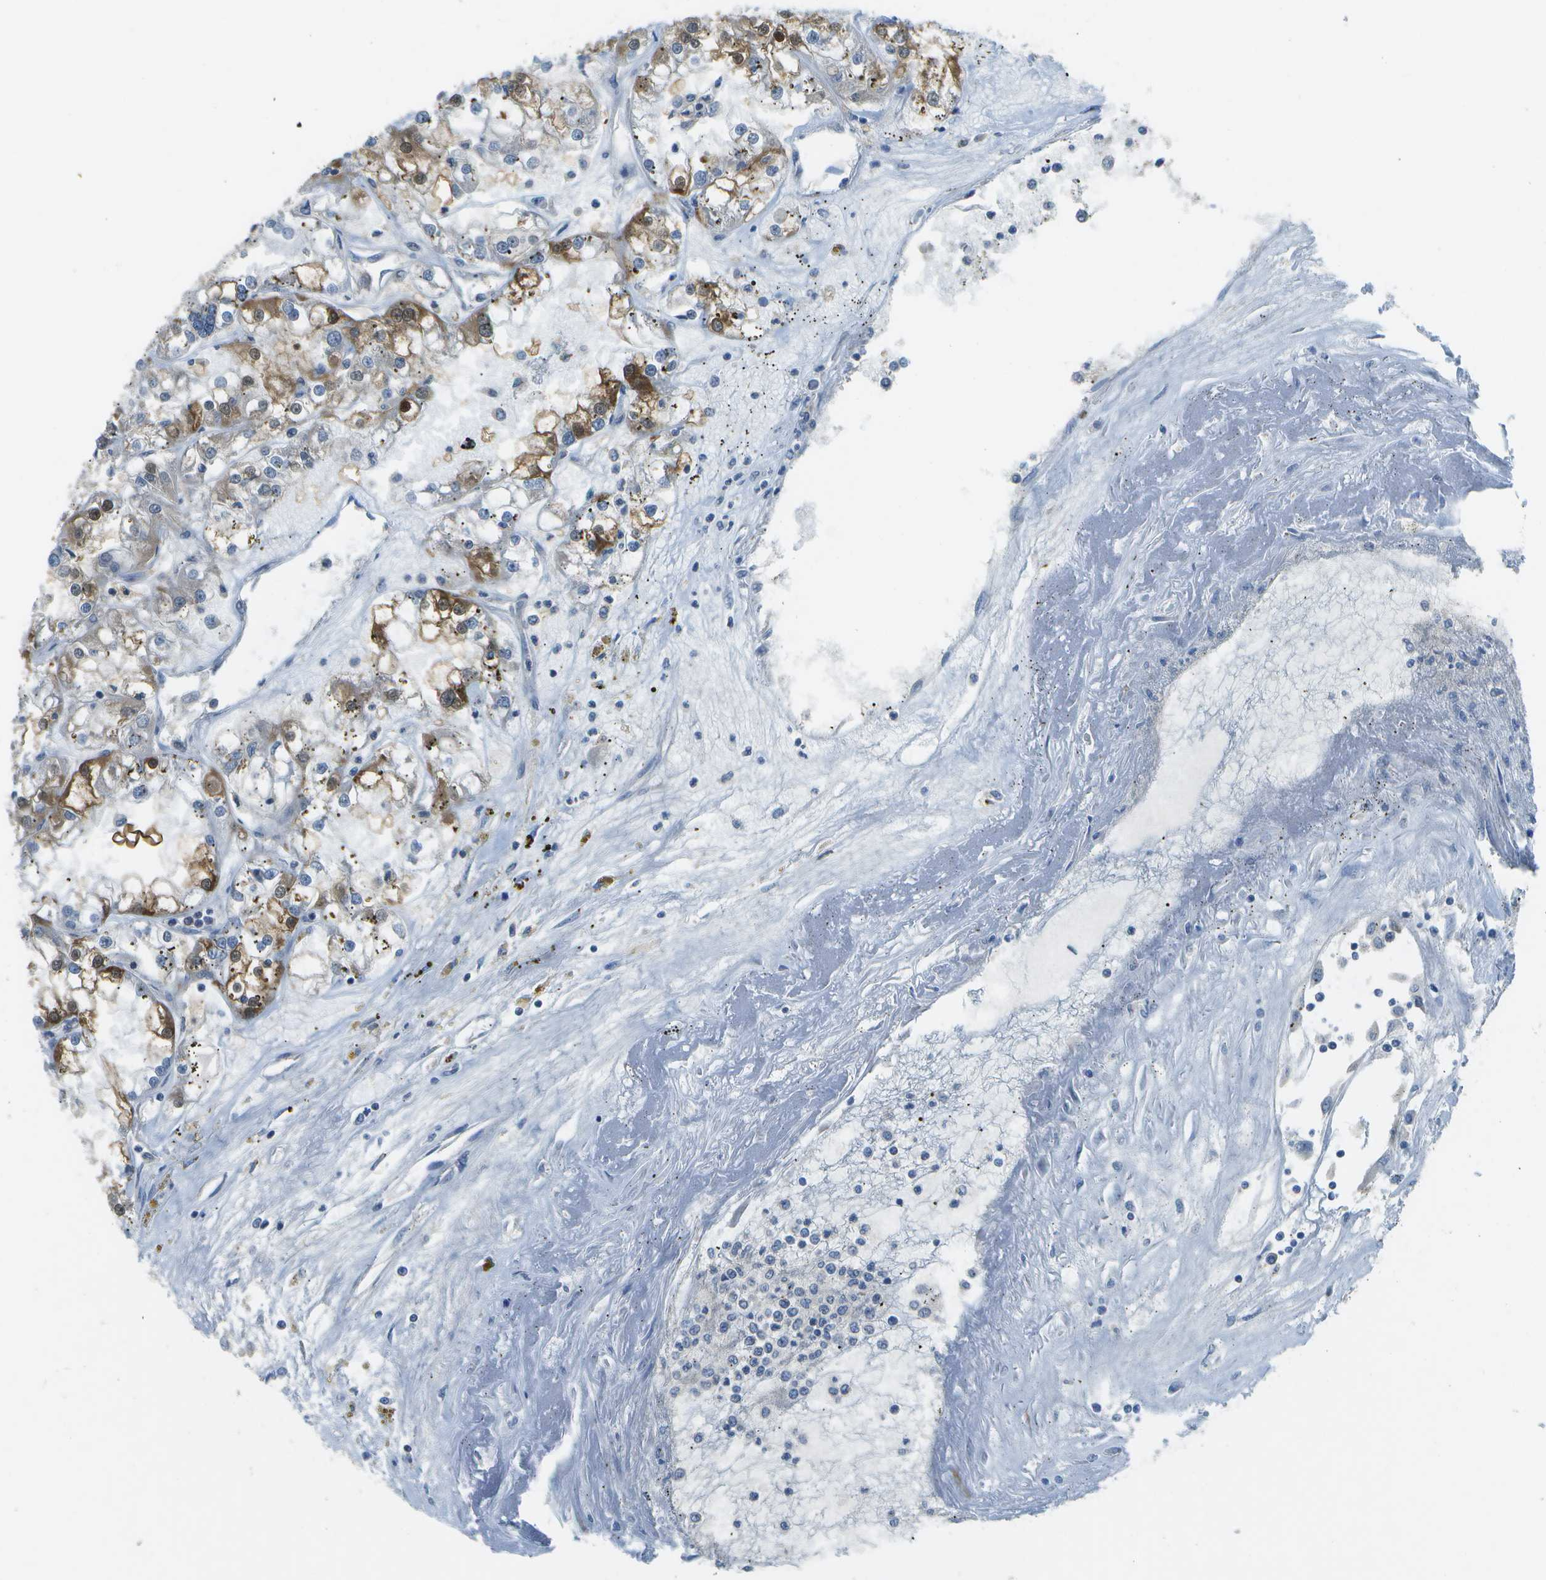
{"staining": {"intensity": "moderate", "quantity": ">75%", "location": "cytoplasmic/membranous"}, "tissue": "renal cancer", "cell_type": "Tumor cells", "image_type": "cancer", "snomed": [{"axis": "morphology", "description": "Adenocarcinoma, NOS"}, {"axis": "topography", "description": "Kidney"}], "caption": "Immunohistochemistry (IHC) micrograph of neoplastic tissue: human adenocarcinoma (renal) stained using immunohistochemistry displays medium levels of moderate protein expression localized specifically in the cytoplasmic/membranous of tumor cells, appearing as a cytoplasmic/membranous brown color.", "gene": "ENPP5", "patient": {"sex": "female", "age": 52}}